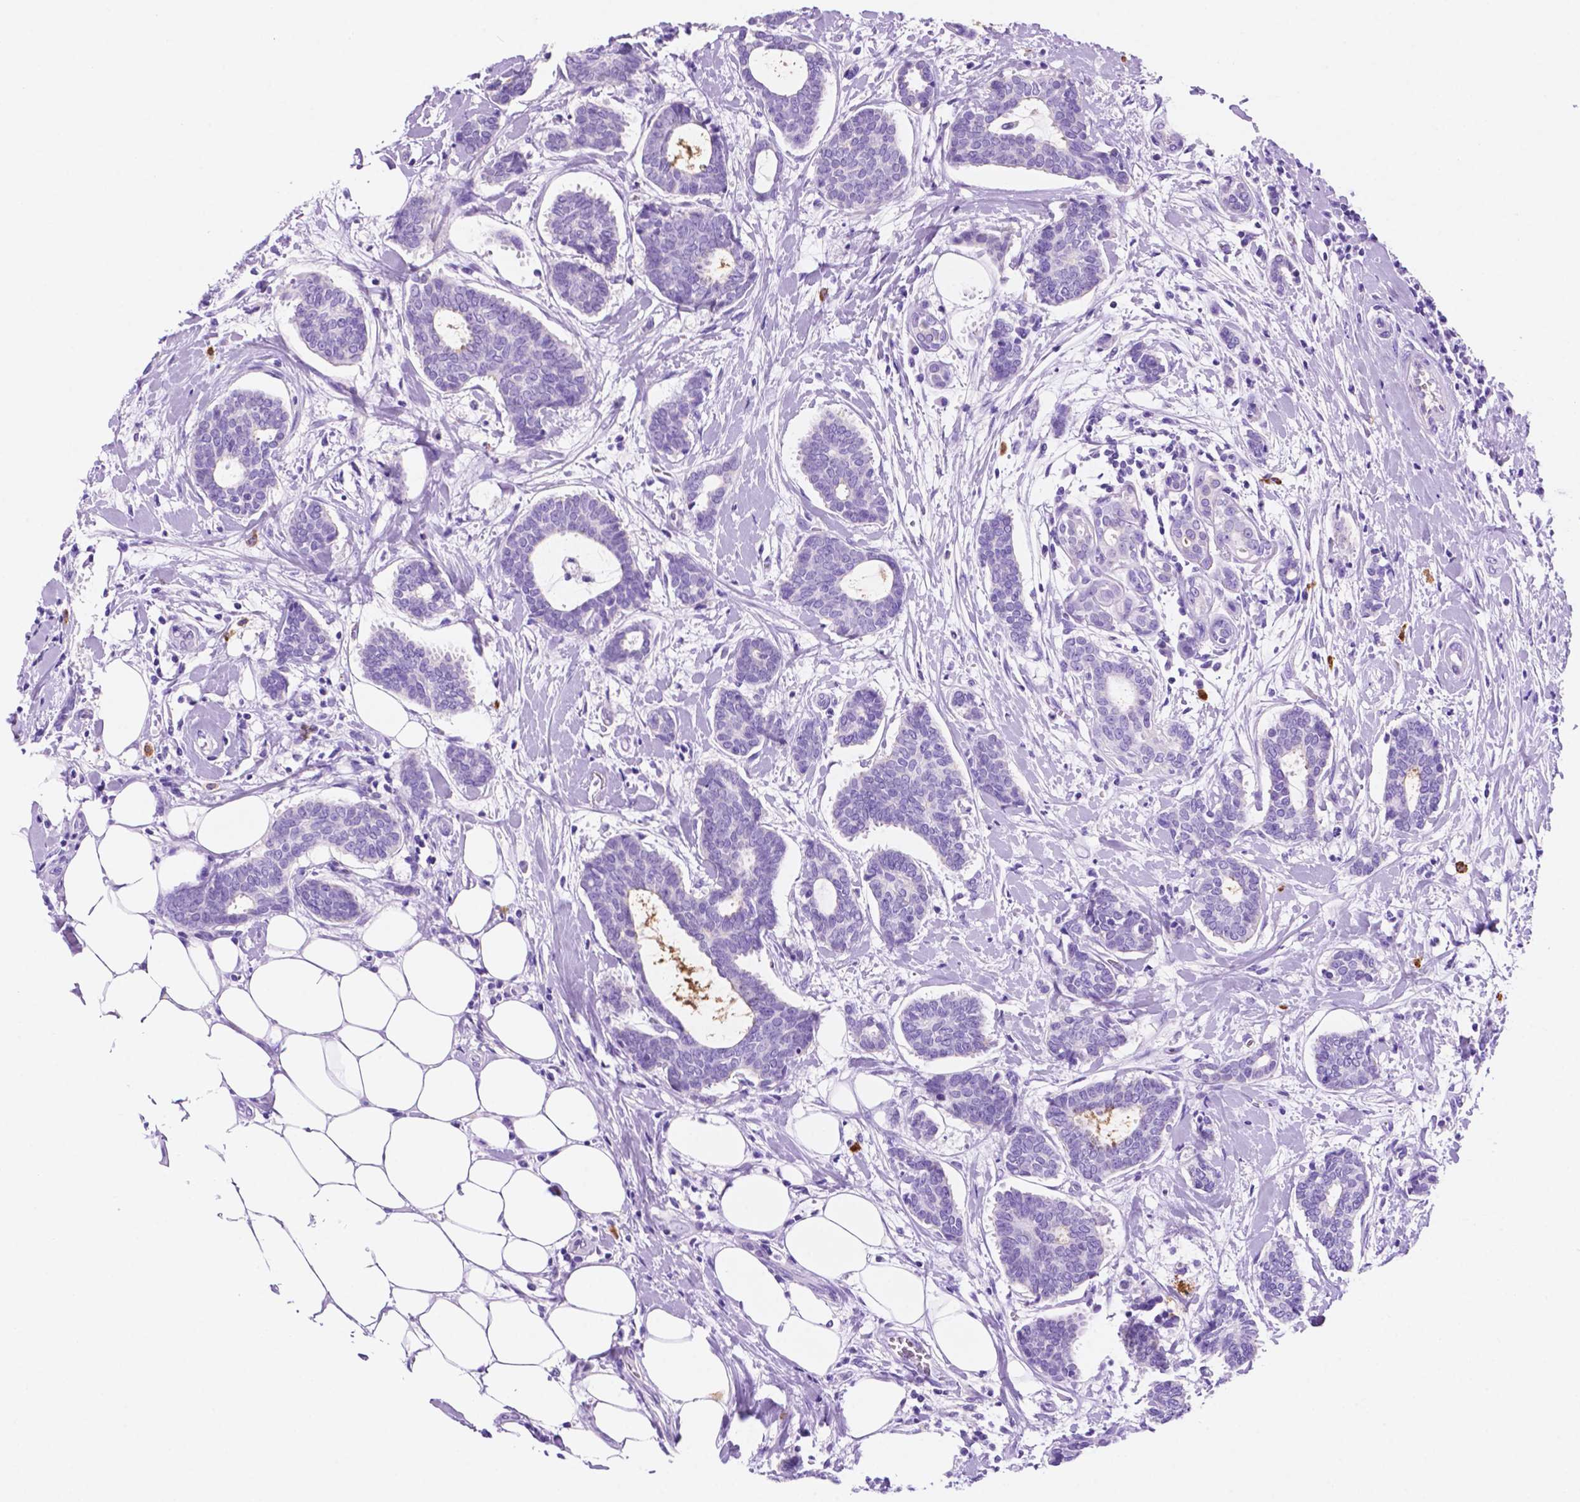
{"staining": {"intensity": "negative", "quantity": "none", "location": "none"}, "tissue": "breast cancer", "cell_type": "Tumor cells", "image_type": "cancer", "snomed": [{"axis": "morphology", "description": "Intraductal carcinoma, in situ"}, {"axis": "morphology", "description": "Duct carcinoma"}, {"axis": "morphology", "description": "Lobular carcinoma, in situ"}, {"axis": "topography", "description": "Breast"}], "caption": "Immunohistochemistry histopathology image of human breast cancer stained for a protein (brown), which displays no positivity in tumor cells. (Immunohistochemistry, brightfield microscopy, high magnification).", "gene": "FOXB2", "patient": {"sex": "female", "age": 44}}